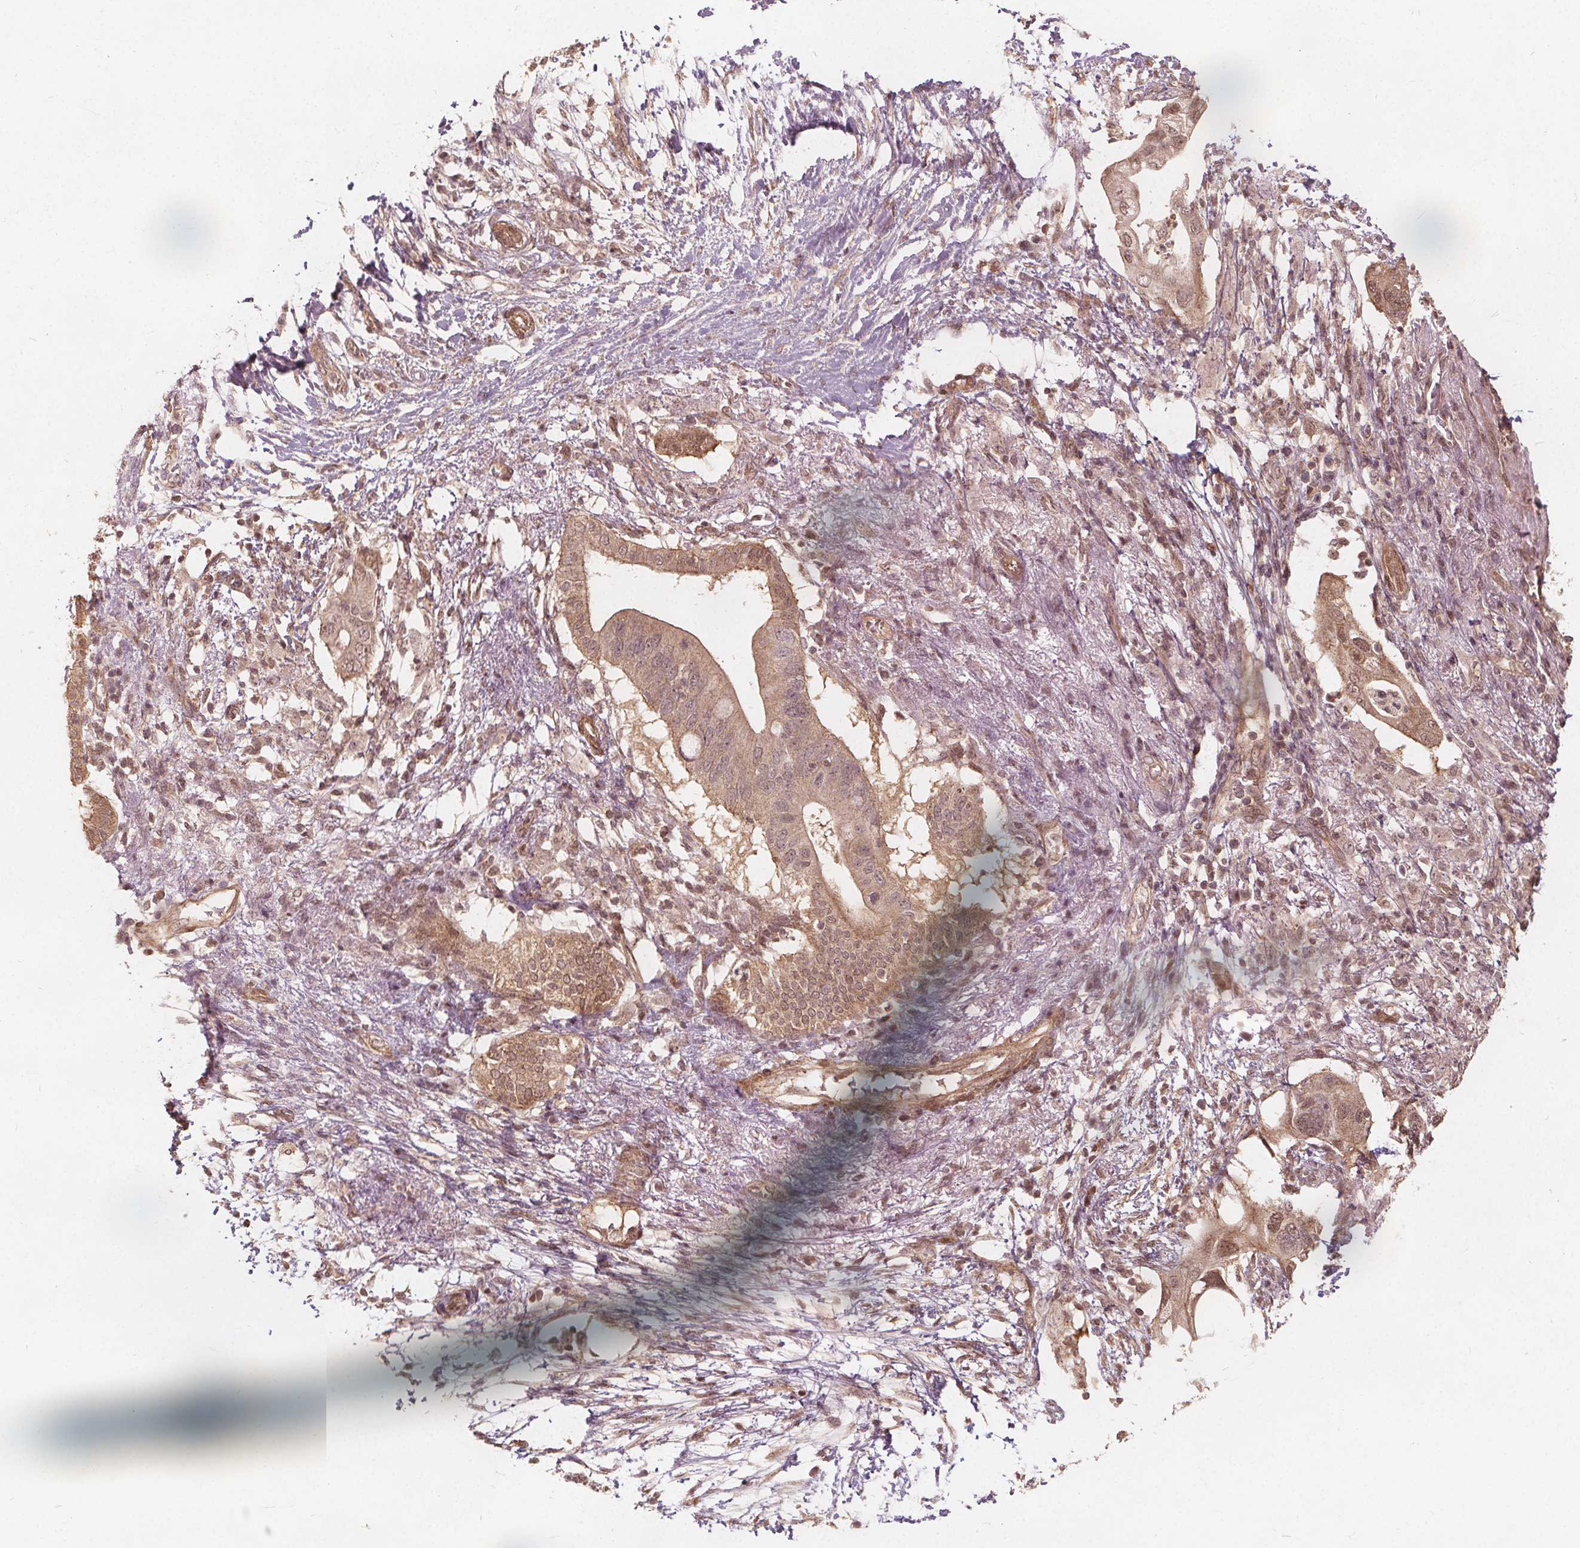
{"staining": {"intensity": "moderate", "quantity": ">75%", "location": "cytoplasmic/membranous,nuclear"}, "tissue": "pancreatic cancer", "cell_type": "Tumor cells", "image_type": "cancer", "snomed": [{"axis": "morphology", "description": "Adenocarcinoma, NOS"}, {"axis": "topography", "description": "Pancreas"}], "caption": "There is medium levels of moderate cytoplasmic/membranous and nuclear staining in tumor cells of pancreatic cancer, as demonstrated by immunohistochemical staining (brown color).", "gene": "PPP1CB", "patient": {"sex": "female", "age": 72}}